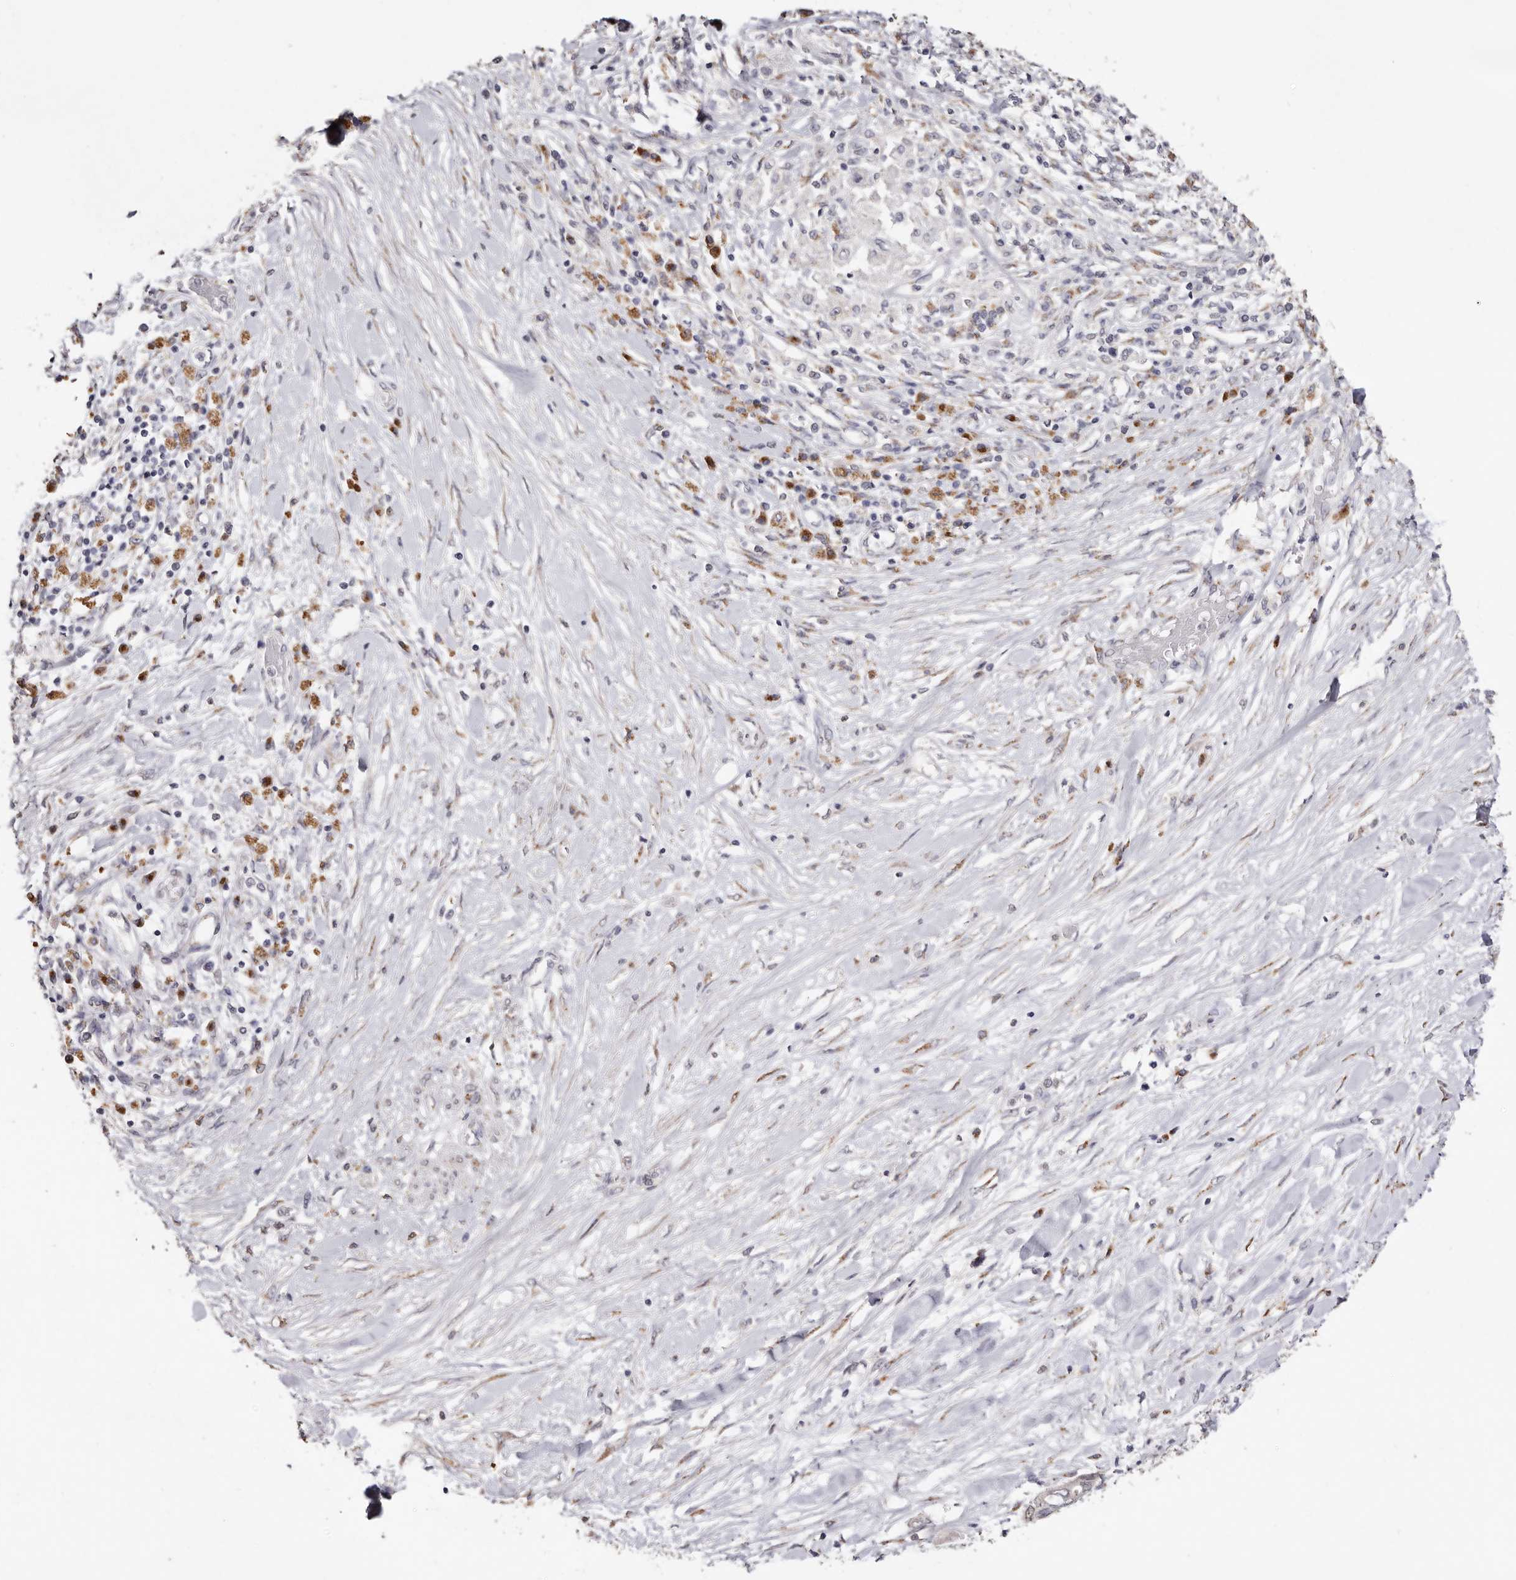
{"staining": {"intensity": "negative", "quantity": "none", "location": "none"}, "tissue": "pancreatic cancer", "cell_type": "Tumor cells", "image_type": "cancer", "snomed": [{"axis": "morphology", "description": "Inflammation, NOS"}, {"axis": "morphology", "description": "Adenocarcinoma, NOS"}, {"axis": "topography", "description": "Pancreas"}], "caption": "Pancreatic cancer was stained to show a protein in brown. There is no significant staining in tumor cells.", "gene": "LGALS7B", "patient": {"sex": "female", "age": 56}}